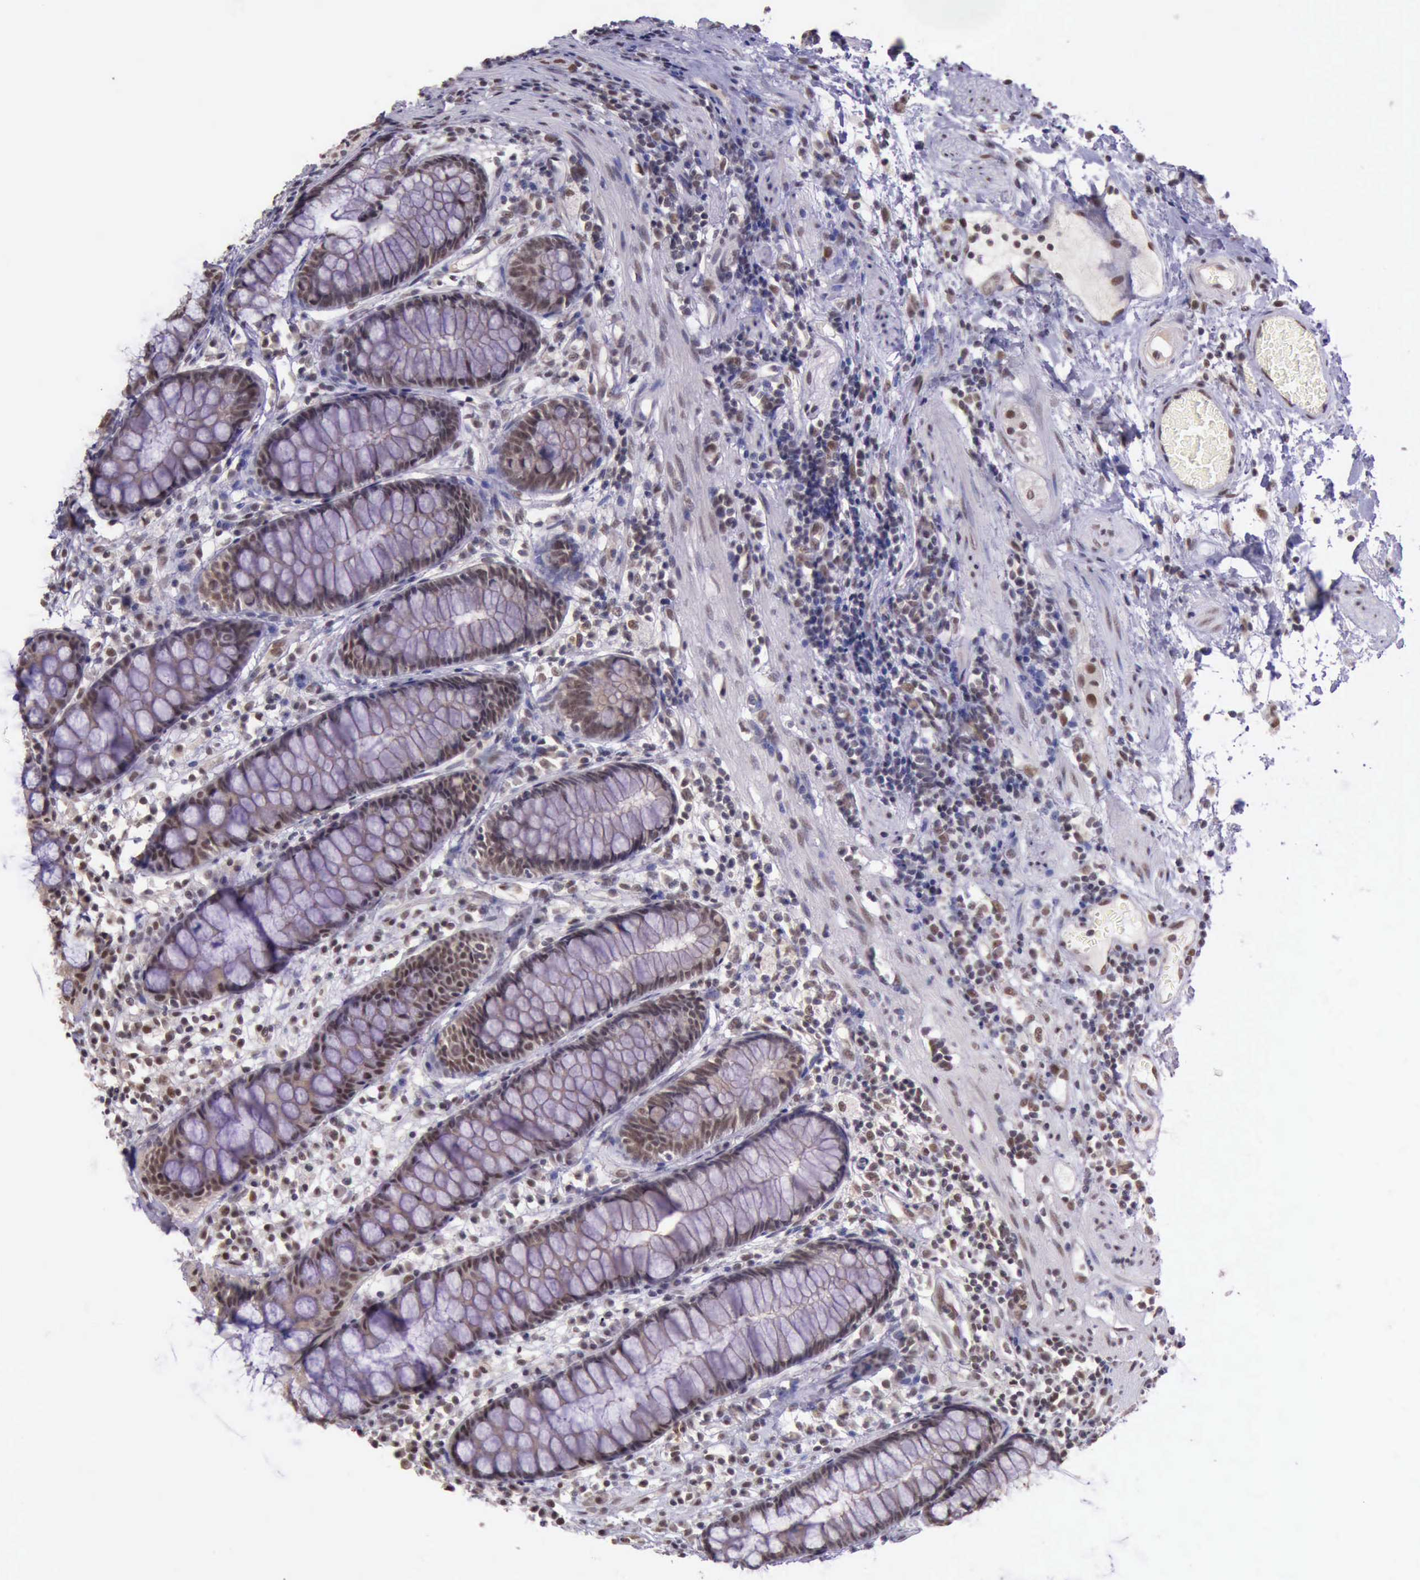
{"staining": {"intensity": "moderate", "quantity": ">75%", "location": "nuclear"}, "tissue": "rectum", "cell_type": "Glandular cells", "image_type": "normal", "snomed": [{"axis": "morphology", "description": "Normal tissue, NOS"}, {"axis": "topography", "description": "Rectum"}], "caption": "Benign rectum reveals moderate nuclear positivity in approximately >75% of glandular cells (brown staining indicates protein expression, while blue staining denotes nuclei)..", "gene": "PRPF39", "patient": {"sex": "female", "age": 66}}